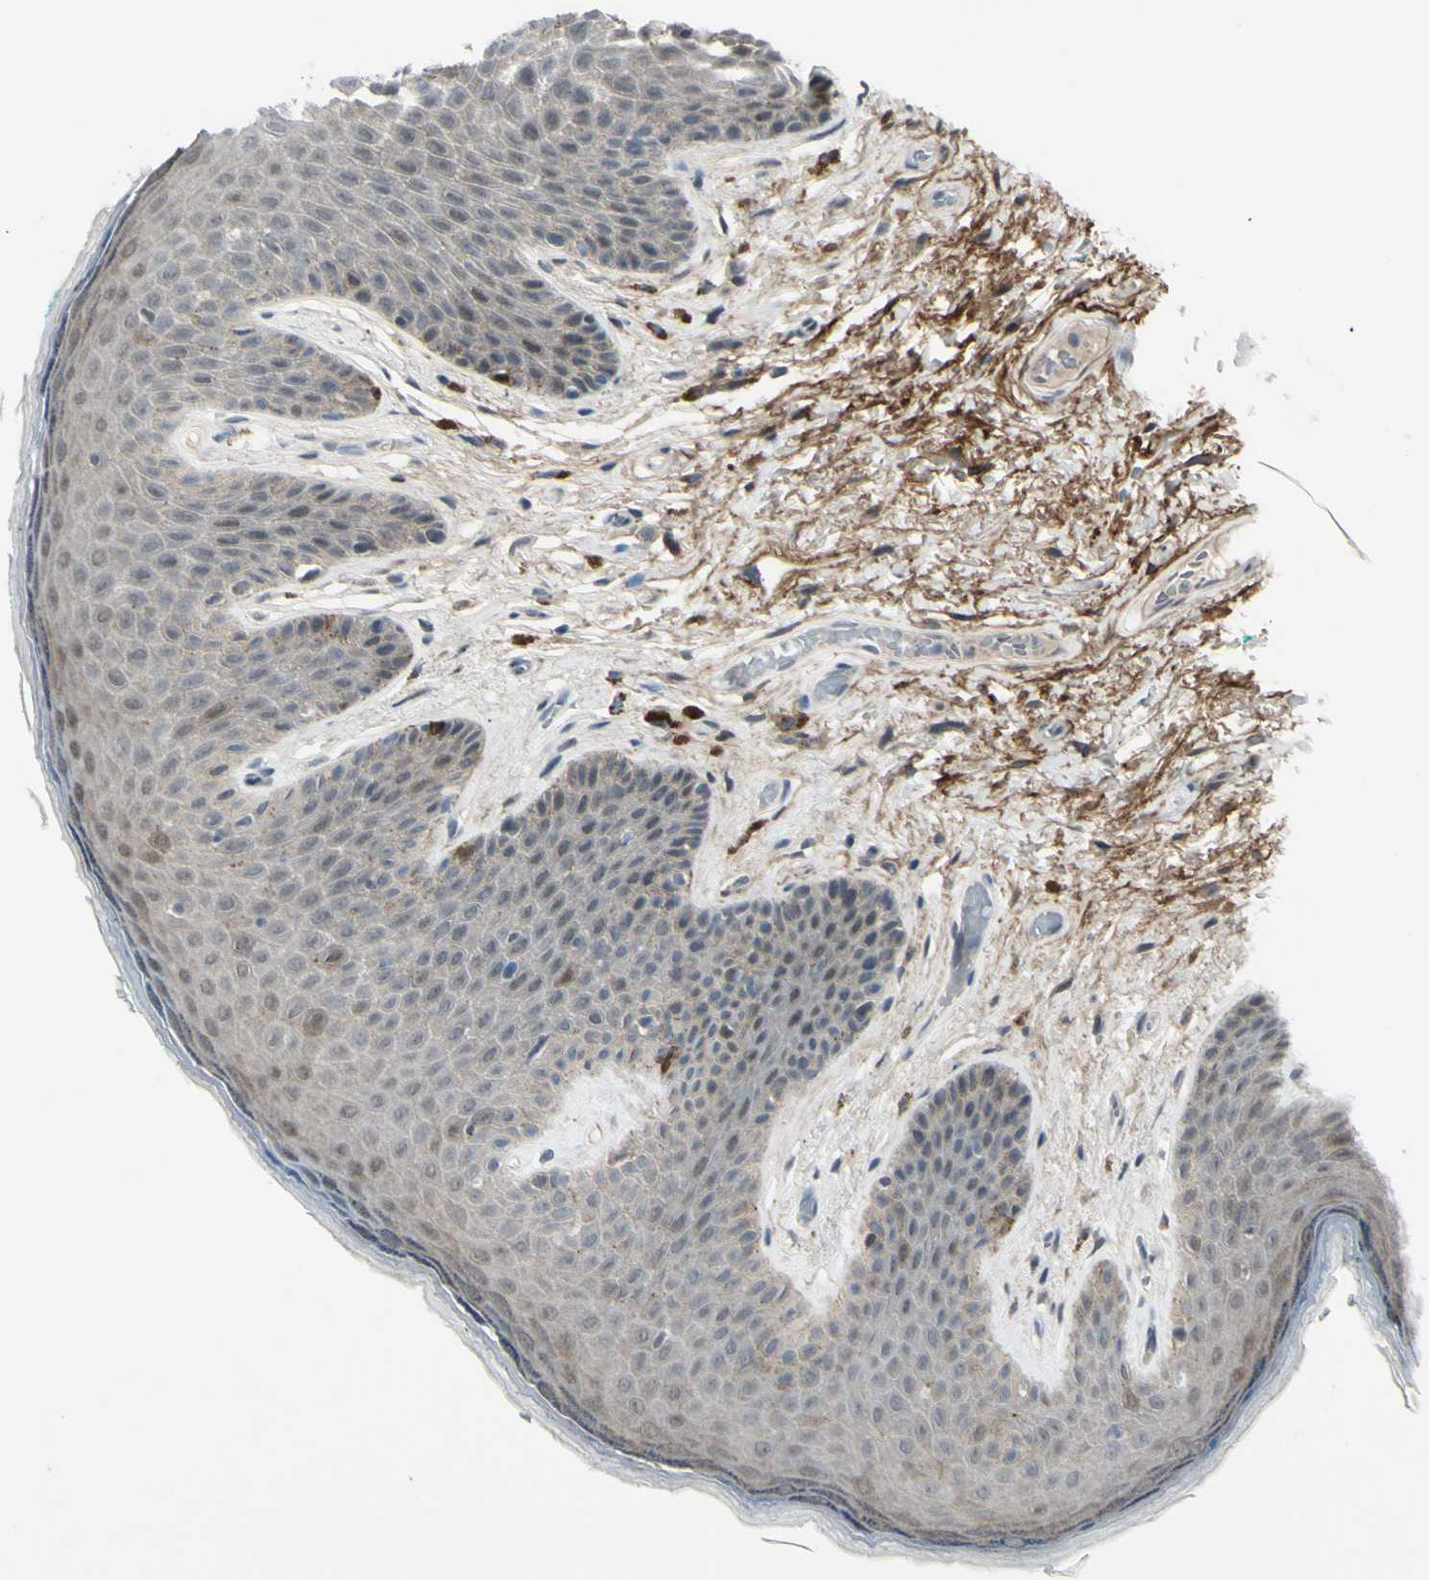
{"staining": {"intensity": "weak", "quantity": "<25%", "location": "nuclear"}, "tissue": "skin", "cell_type": "Epidermal cells", "image_type": "normal", "snomed": [{"axis": "morphology", "description": "Normal tissue, NOS"}, {"axis": "topography", "description": "Anal"}], "caption": "This is a micrograph of immunohistochemistry (IHC) staining of benign skin, which shows no expression in epidermal cells. (DAB IHC with hematoxylin counter stain).", "gene": "ETNK1", "patient": {"sex": "male", "age": 74}}